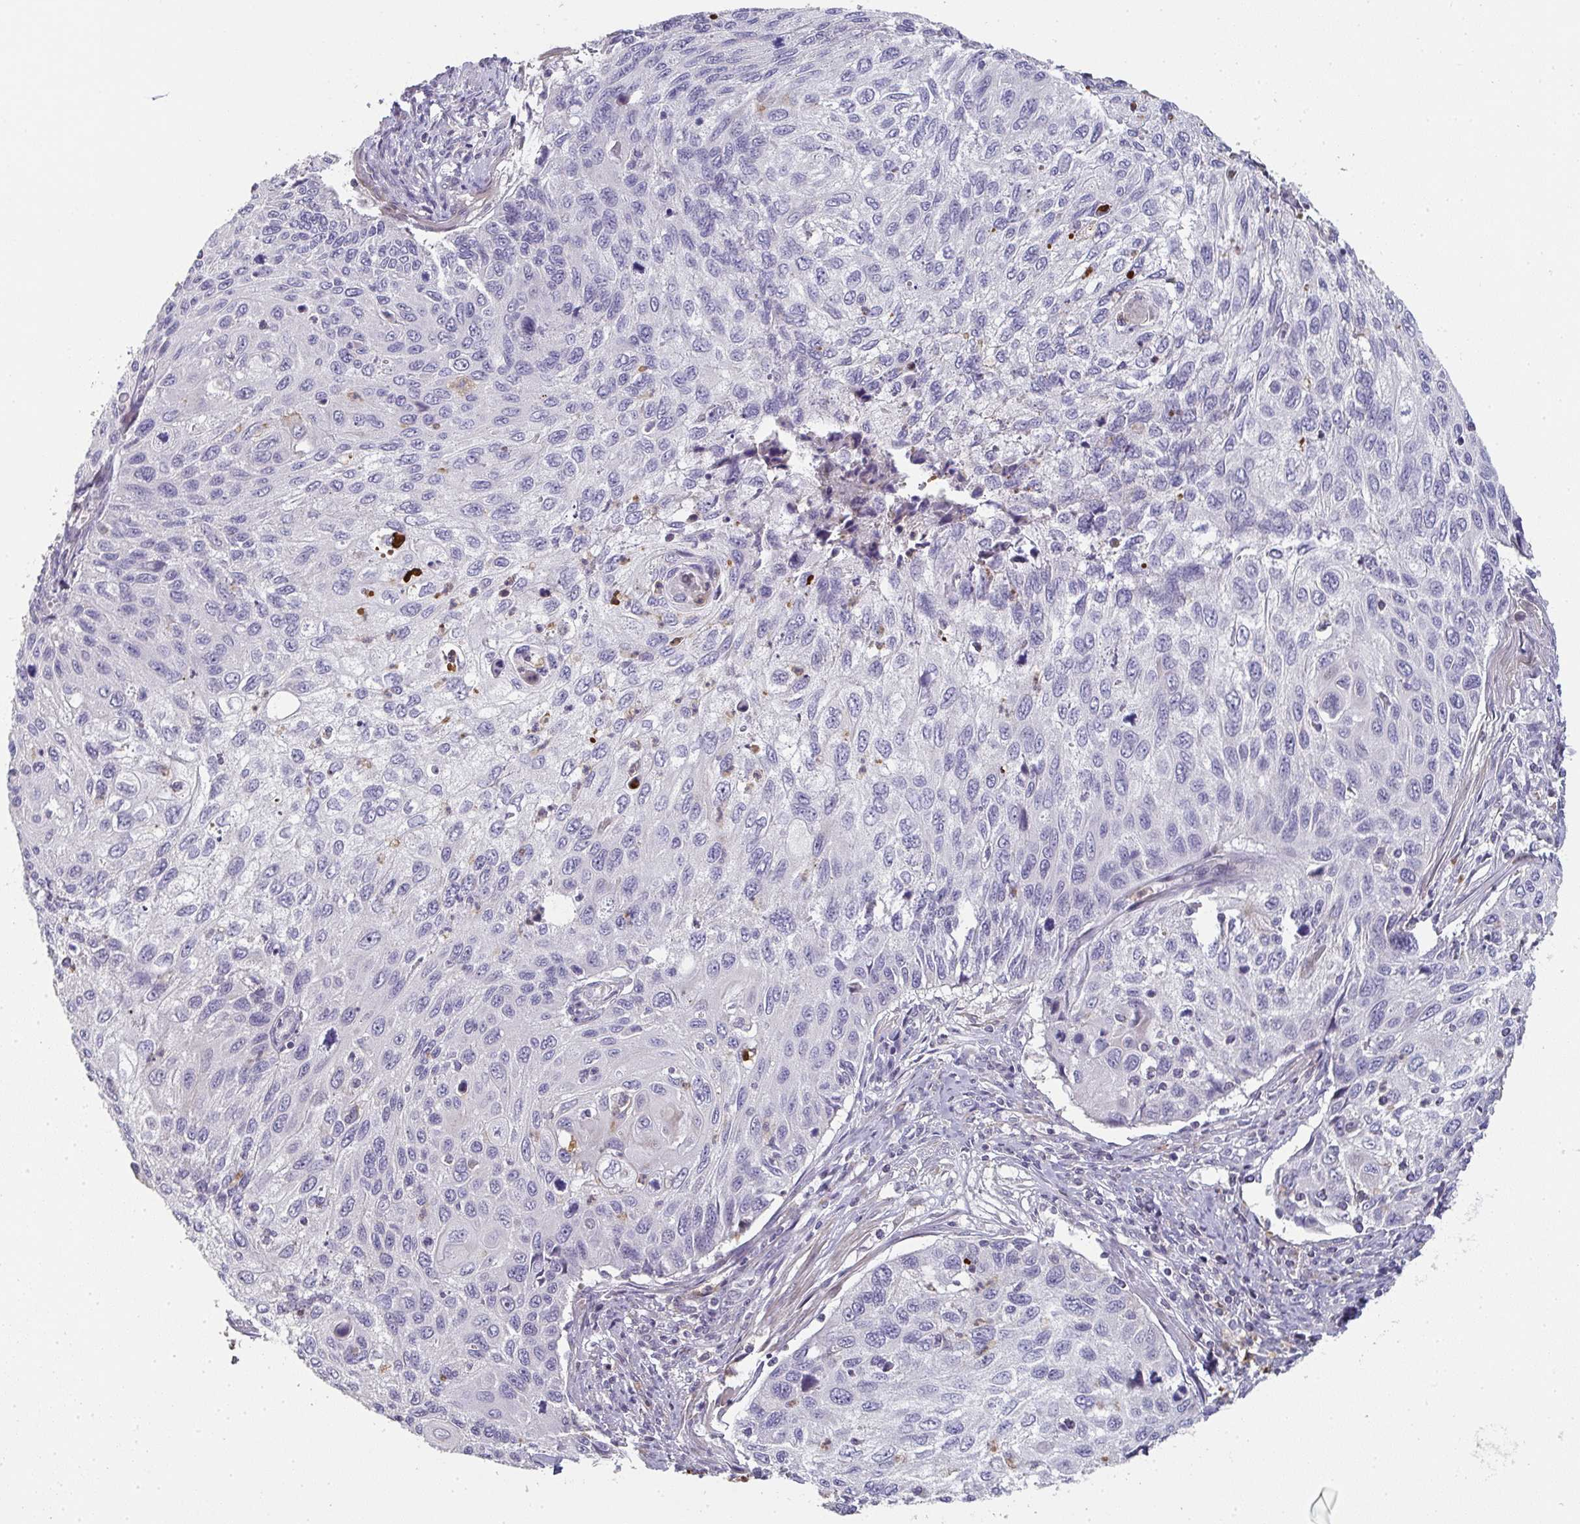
{"staining": {"intensity": "negative", "quantity": "none", "location": "none"}, "tissue": "cervical cancer", "cell_type": "Tumor cells", "image_type": "cancer", "snomed": [{"axis": "morphology", "description": "Squamous cell carcinoma, NOS"}, {"axis": "topography", "description": "Cervix"}], "caption": "A high-resolution photomicrograph shows immunohistochemistry staining of cervical cancer, which displays no significant positivity in tumor cells.", "gene": "A1CF", "patient": {"sex": "female", "age": 70}}